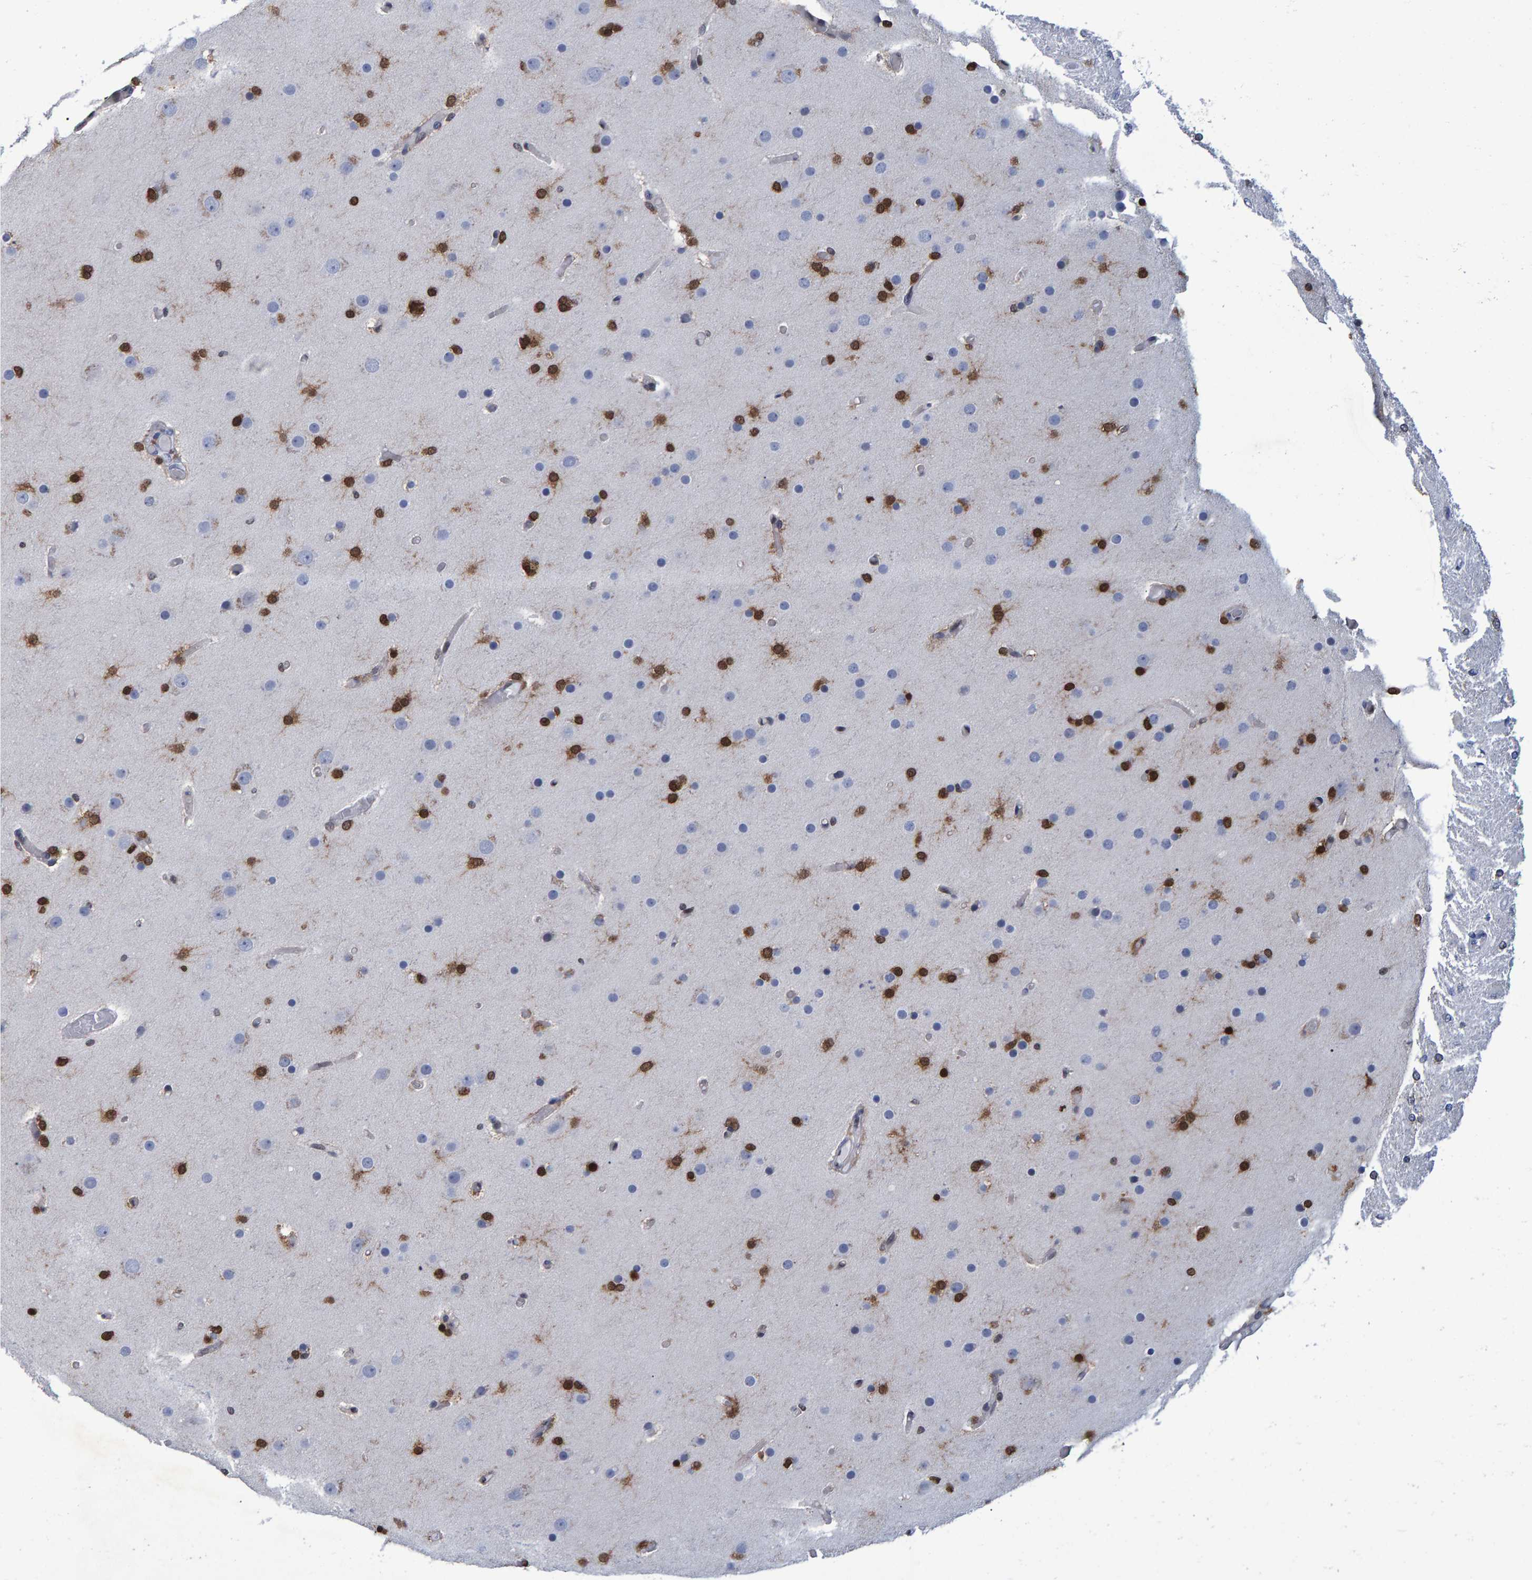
{"staining": {"intensity": "moderate", "quantity": ">75%", "location": "cytoplasmic/membranous,nuclear"}, "tissue": "glioma", "cell_type": "Tumor cells", "image_type": "cancer", "snomed": [{"axis": "morphology", "description": "Glioma, malignant, High grade"}, {"axis": "topography", "description": "Cerebral cortex"}], "caption": "High-grade glioma (malignant) was stained to show a protein in brown. There is medium levels of moderate cytoplasmic/membranous and nuclear positivity in about >75% of tumor cells.", "gene": "QKI", "patient": {"sex": "female", "age": 36}}